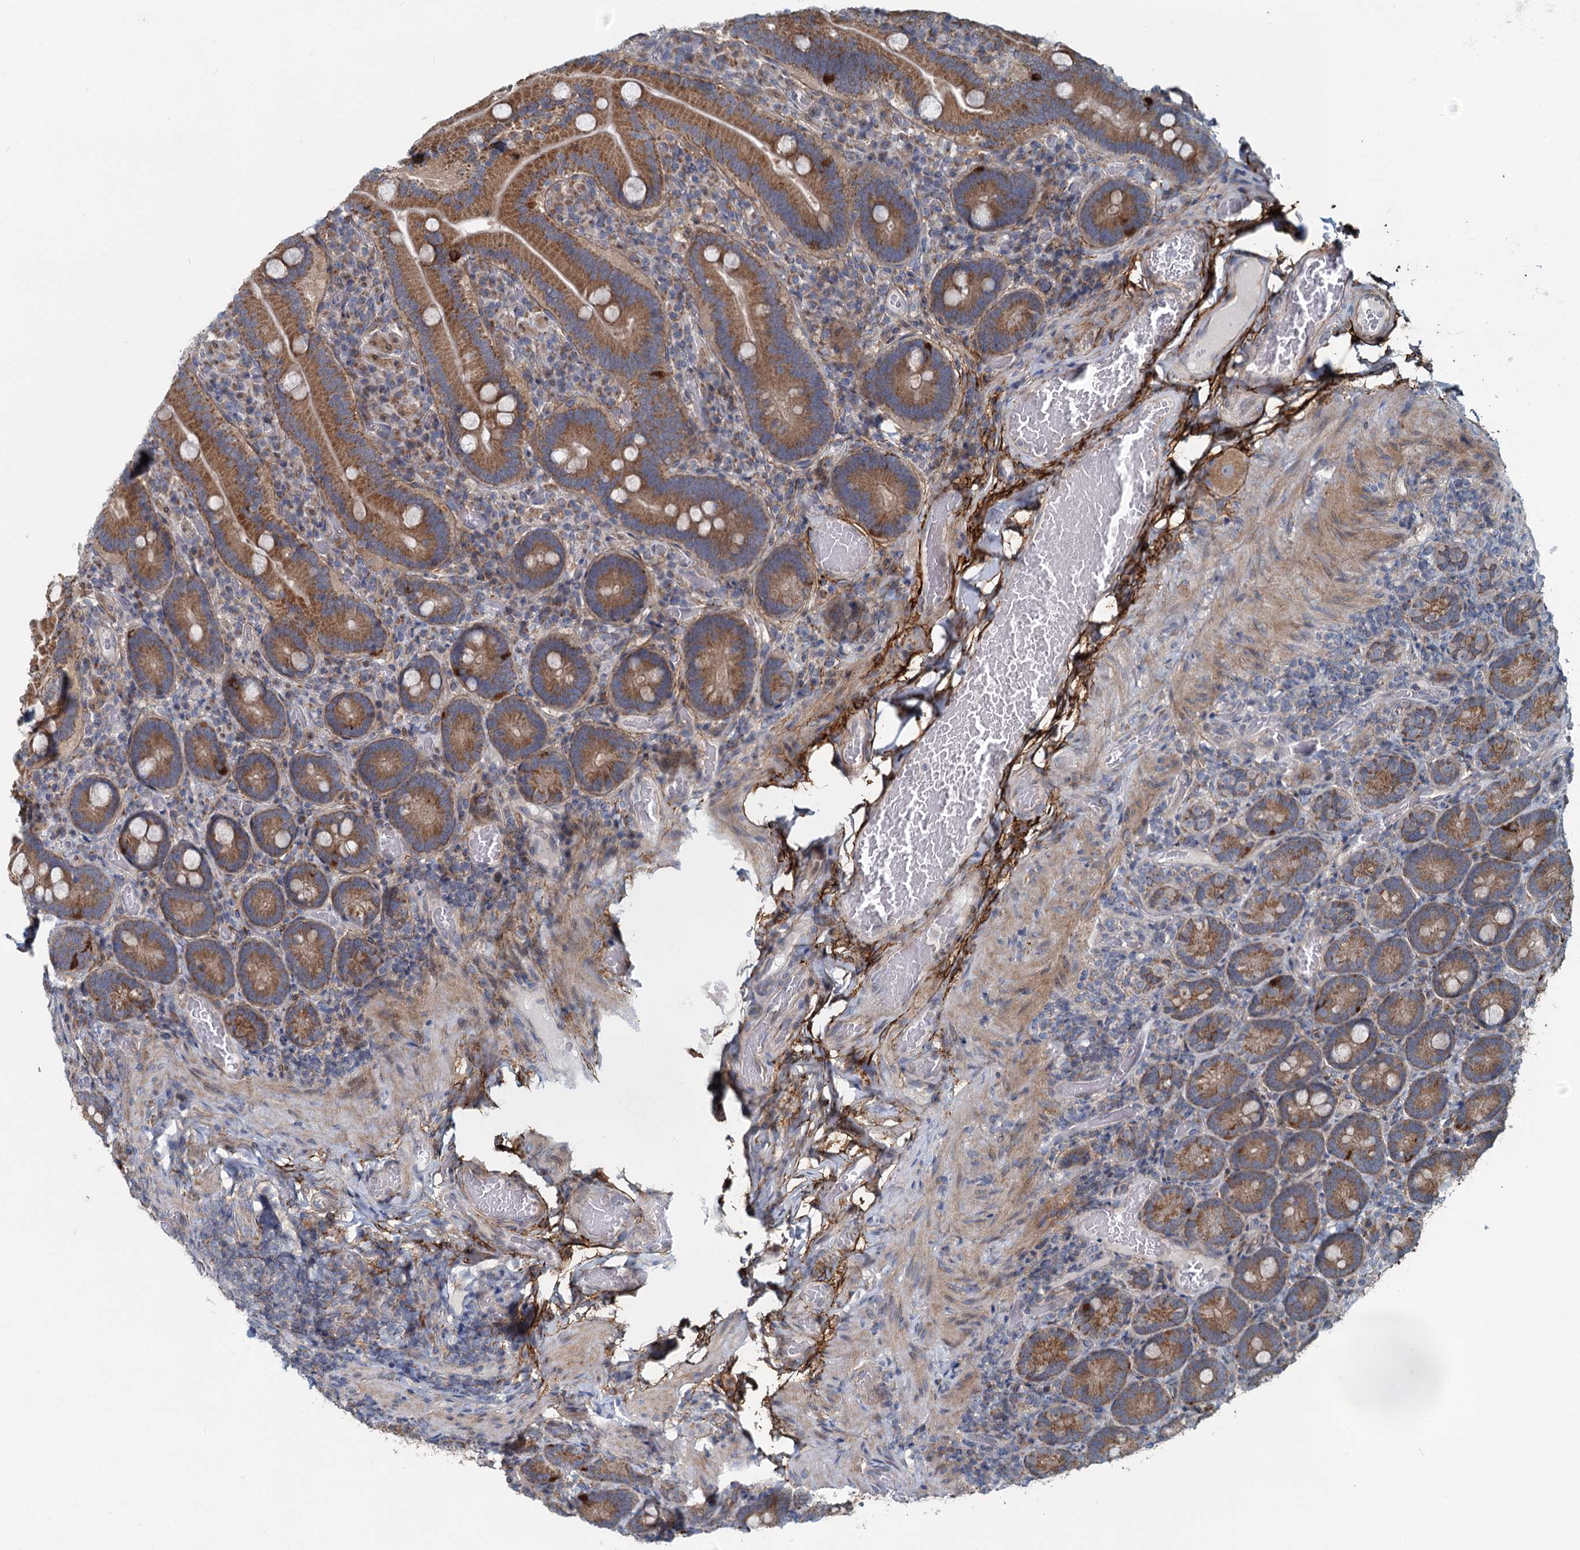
{"staining": {"intensity": "strong", "quantity": ">75%", "location": "cytoplasmic/membranous"}, "tissue": "duodenum", "cell_type": "Glandular cells", "image_type": "normal", "snomed": [{"axis": "morphology", "description": "Normal tissue, NOS"}, {"axis": "topography", "description": "Duodenum"}], "caption": "An IHC photomicrograph of unremarkable tissue is shown. Protein staining in brown shows strong cytoplasmic/membranous positivity in duodenum within glandular cells. (DAB (3,3'-diaminobenzidine) IHC with brightfield microscopy, high magnification).", "gene": "ADCY2", "patient": {"sex": "female", "age": 62}}